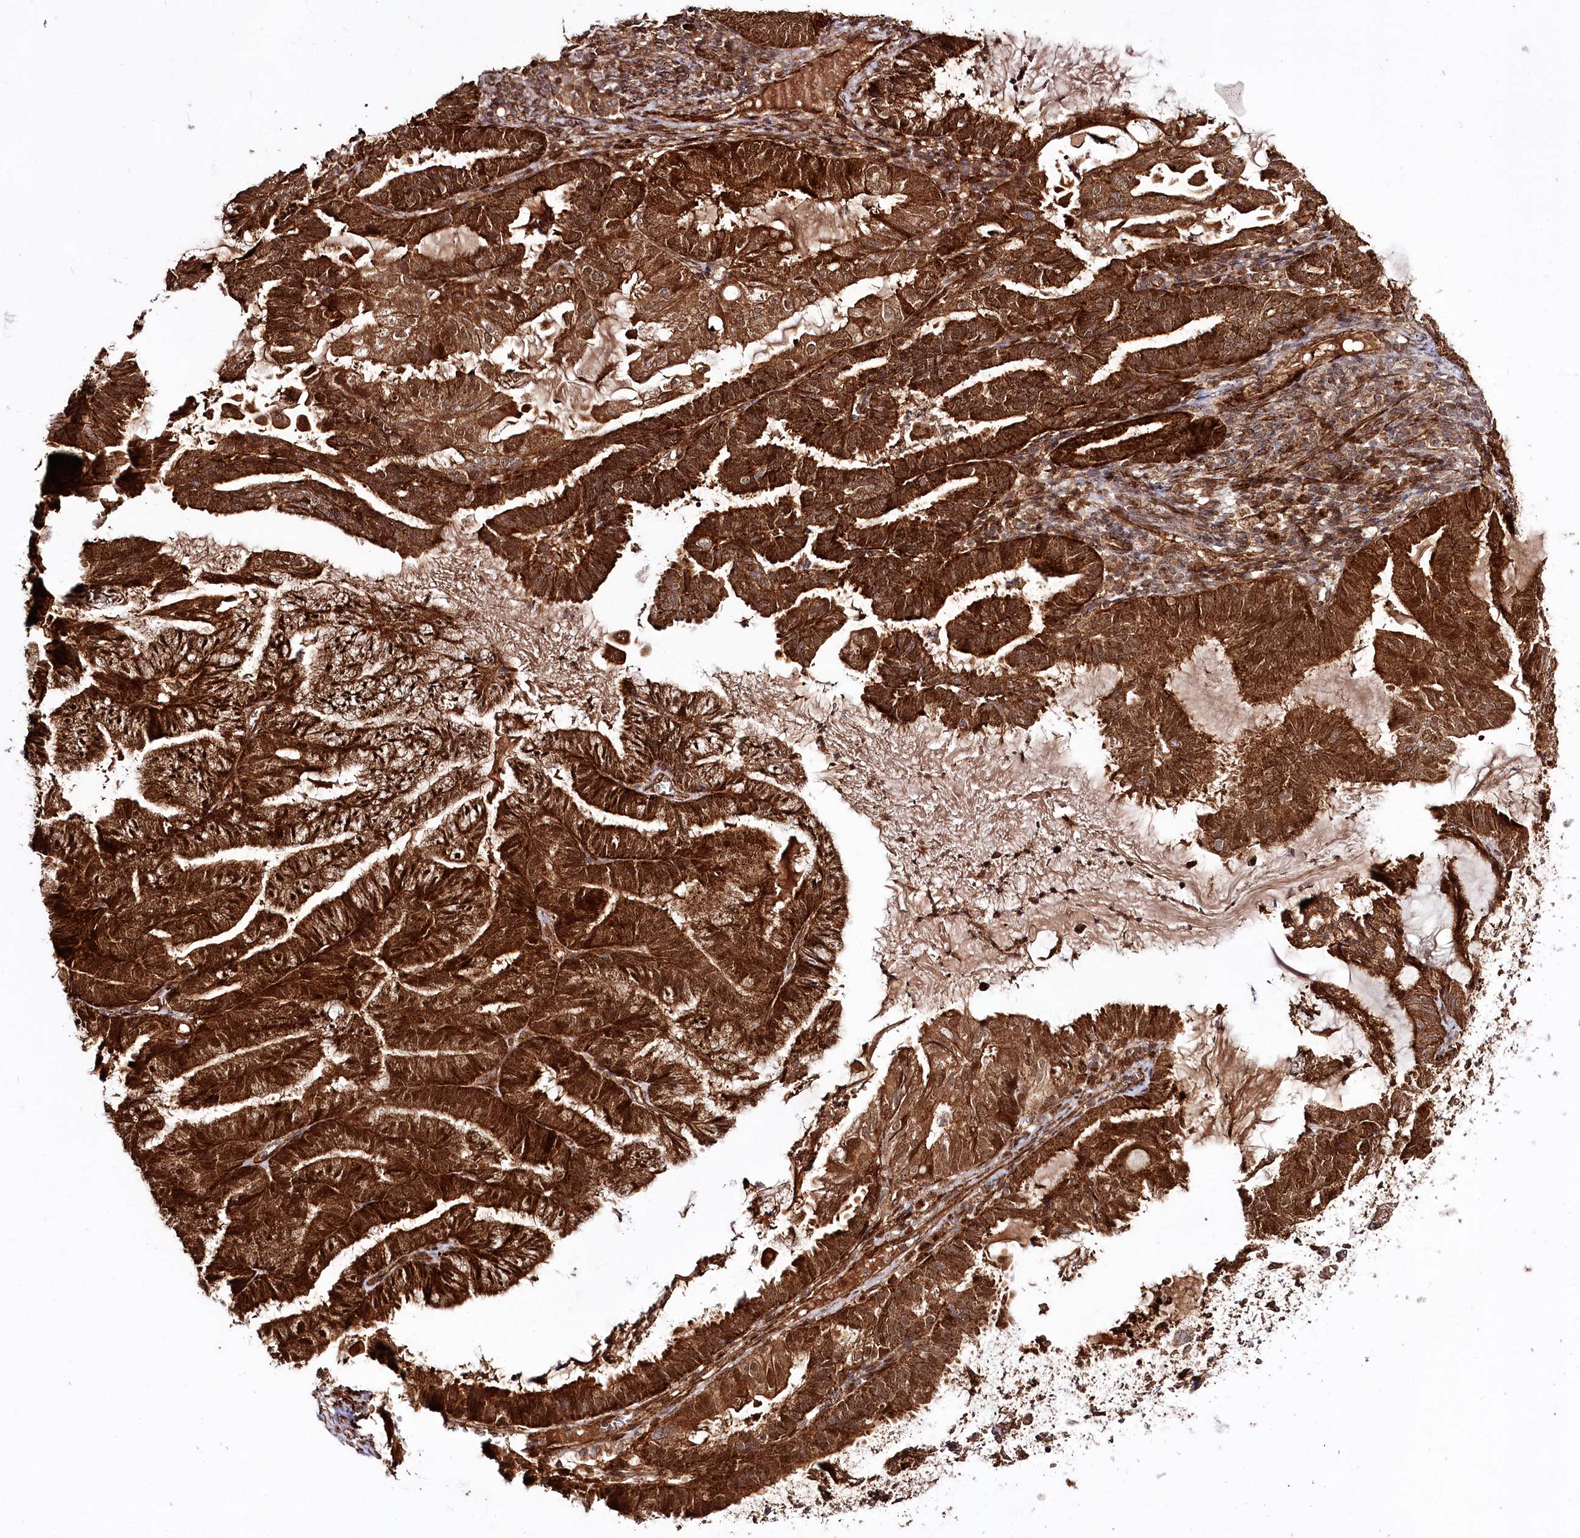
{"staining": {"intensity": "strong", "quantity": ">75%", "location": "cytoplasmic/membranous"}, "tissue": "endometrial cancer", "cell_type": "Tumor cells", "image_type": "cancer", "snomed": [{"axis": "morphology", "description": "Adenocarcinoma, NOS"}, {"axis": "topography", "description": "Endometrium"}], "caption": "Immunohistochemical staining of adenocarcinoma (endometrial) reveals high levels of strong cytoplasmic/membranous expression in about >75% of tumor cells.", "gene": "REXO2", "patient": {"sex": "female", "age": 86}}